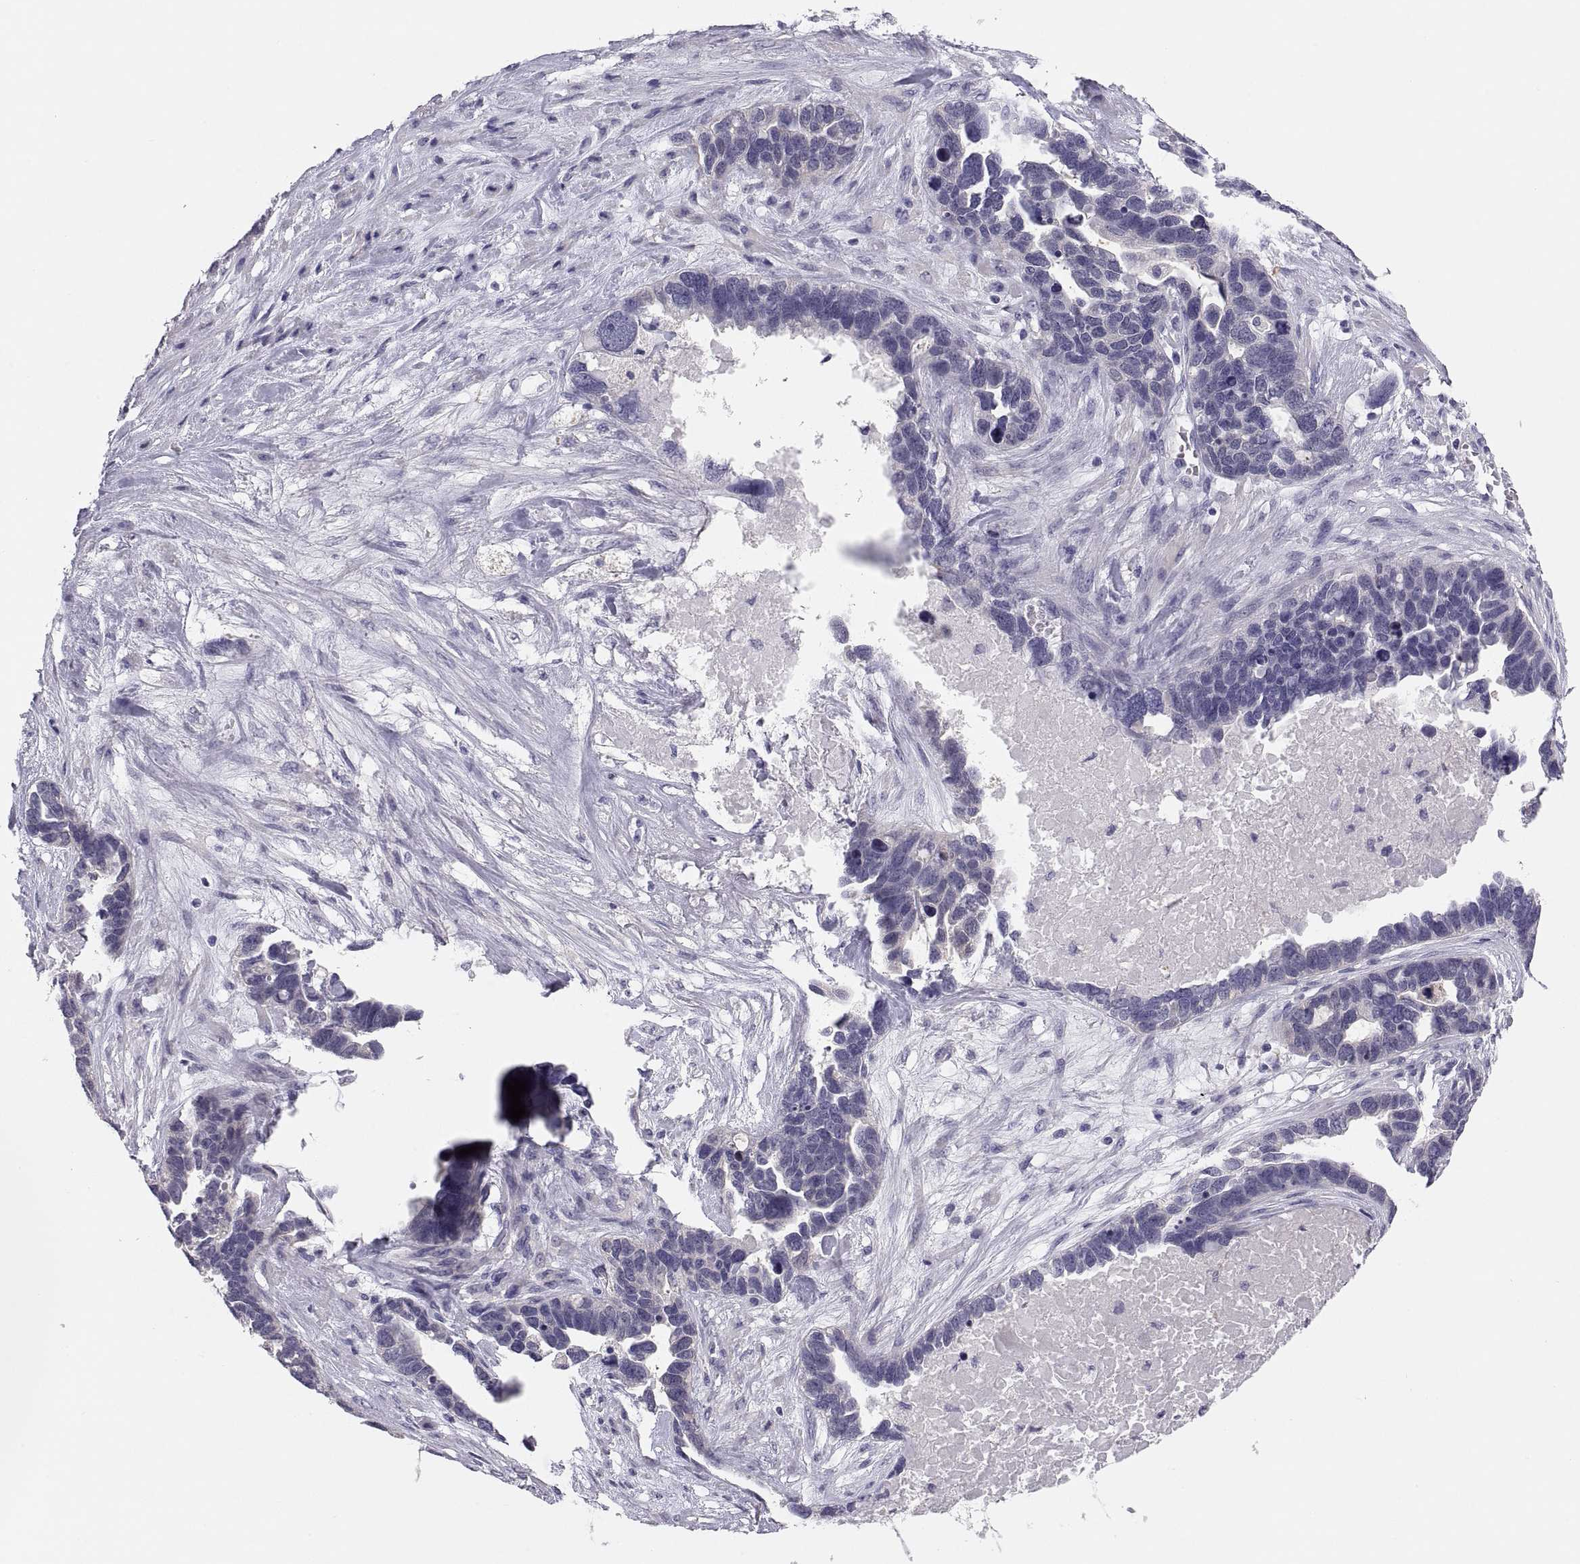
{"staining": {"intensity": "negative", "quantity": "none", "location": "none"}, "tissue": "ovarian cancer", "cell_type": "Tumor cells", "image_type": "cancer", "snomed": [{"axis": "morphology", "description": "Cystadenocarcinoma, serous, NOS"}, {"axis": "topography", "description": "Ovary"}], "caption": "Image shows no protein expression in tumor cells of ovarian serous cystadenocarcinoma tissue.", "gene": "STRC", "patient": {"sex": "female", "age": 54}}